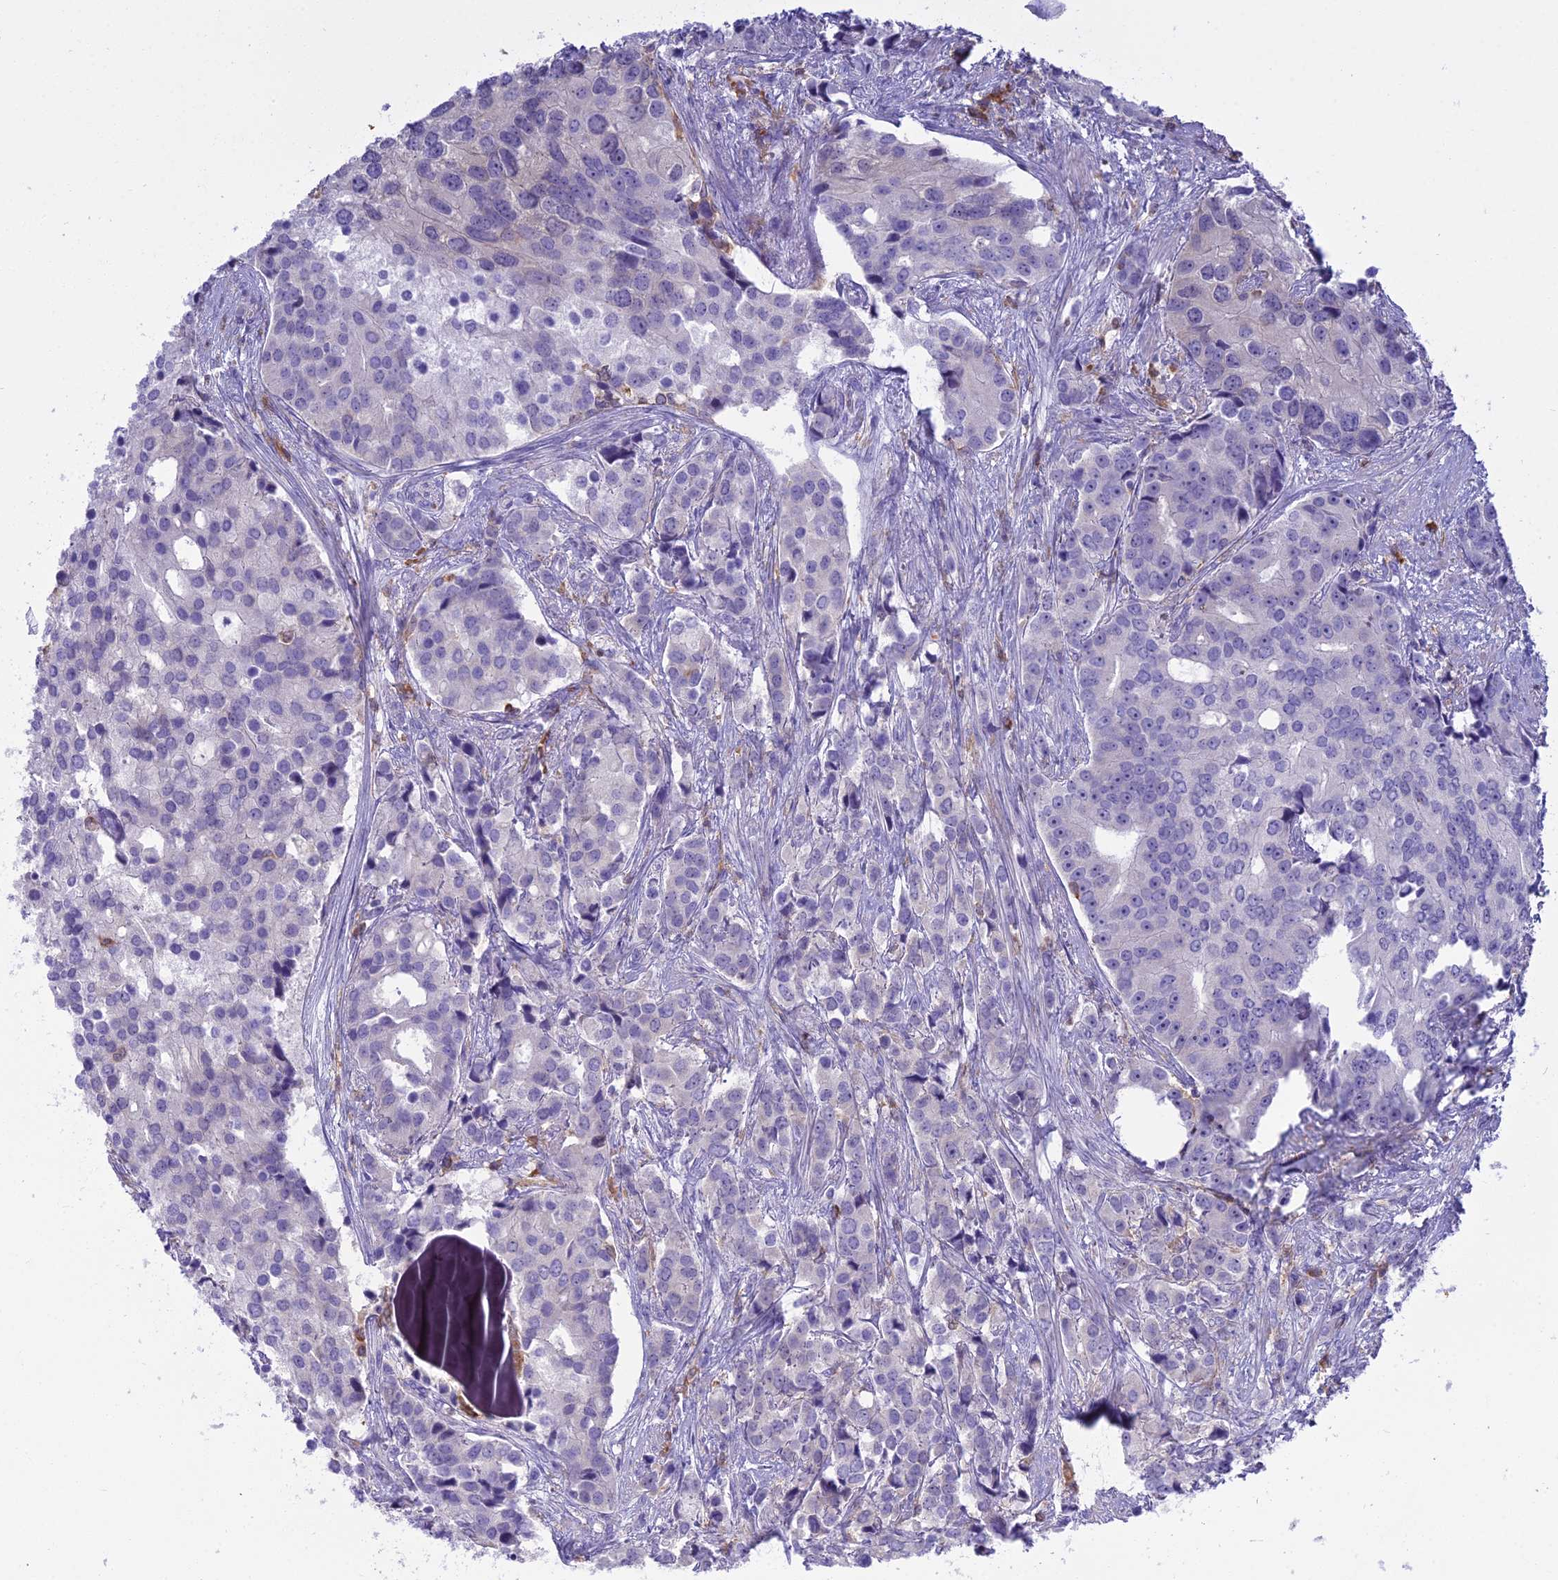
{"staining": {"intensity": "negative", "quantity": "none", "location": "none"}, "tissue": "prostate cancer", "cell_type": "Tumor cells", "image_type": "cancer", "snomed": [{"axis": "morphology", "description": "Adenocarcinoma, High grade"}, {"axis": "topography", "description": "Prostate"}], "caption": "This micrograph is of prostate cancer stained with IHC to label a protein in brown with the nuclei are counter-stained blue. There is no staining in tumor cells. Nuclei are stained in blue.", "gene": "BLNK", "patient": {"sex": "male", "age": 62}}